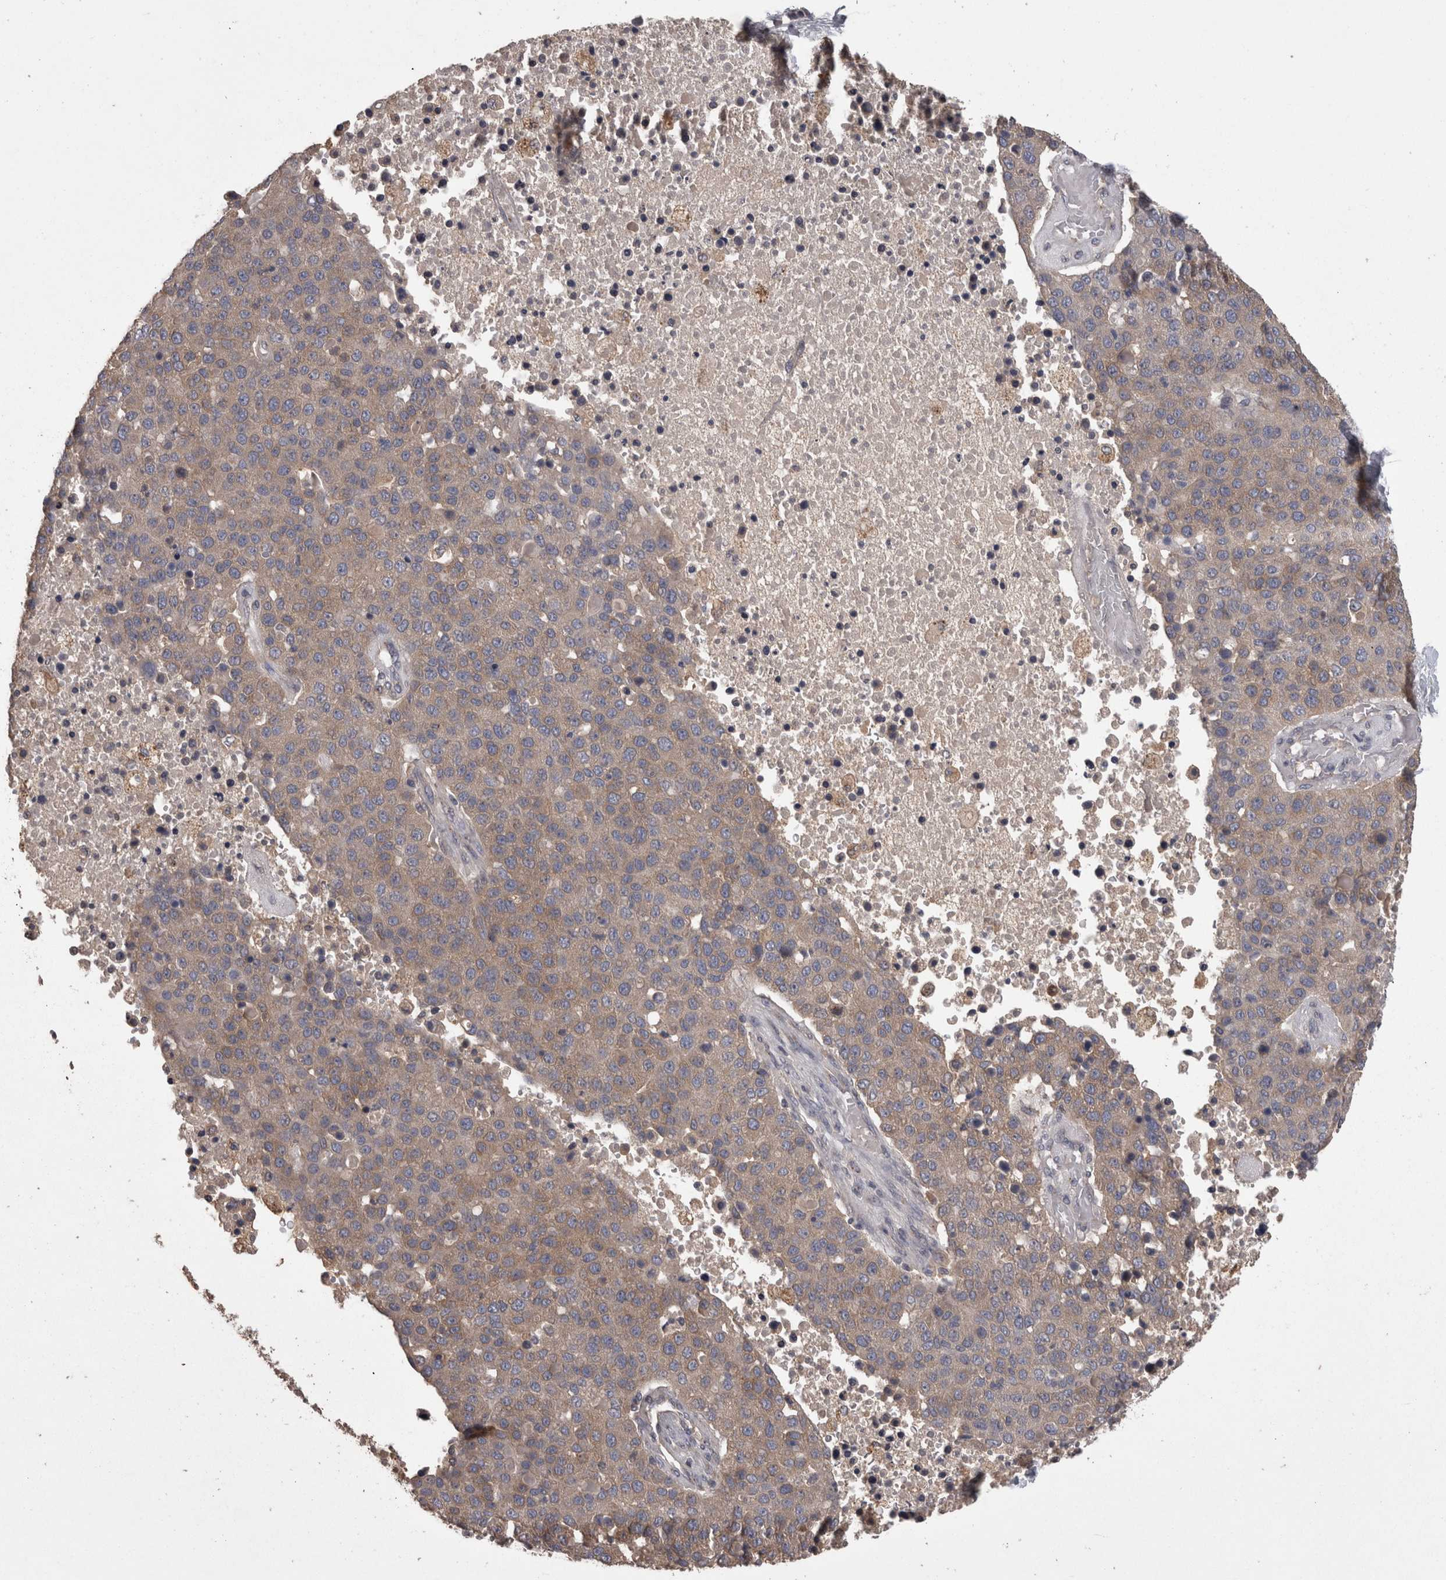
{"staining": {"intensity": "weak", "quantity": "25%-75%", "location": "cytoplasmic/membranous"}, "tissue": "pancreatic cancer", "cell_type": "Tumor cells", "image_type": "cancer", "snomed": [{"axis": "morphology", "description": "Adenocarcinoma, NOS"}, {"axis": "topography", "description": "Pancreas"}], "caption": "Brown immunohistochemical staining in pancreatic cancer (adenocarcinoma) exhibits weak cytoplasmic/membranous positivity in approximately 25%-75% of tumor cells.", "gene": "PCM1", "patient": {"sex": "female", "age": 61}}